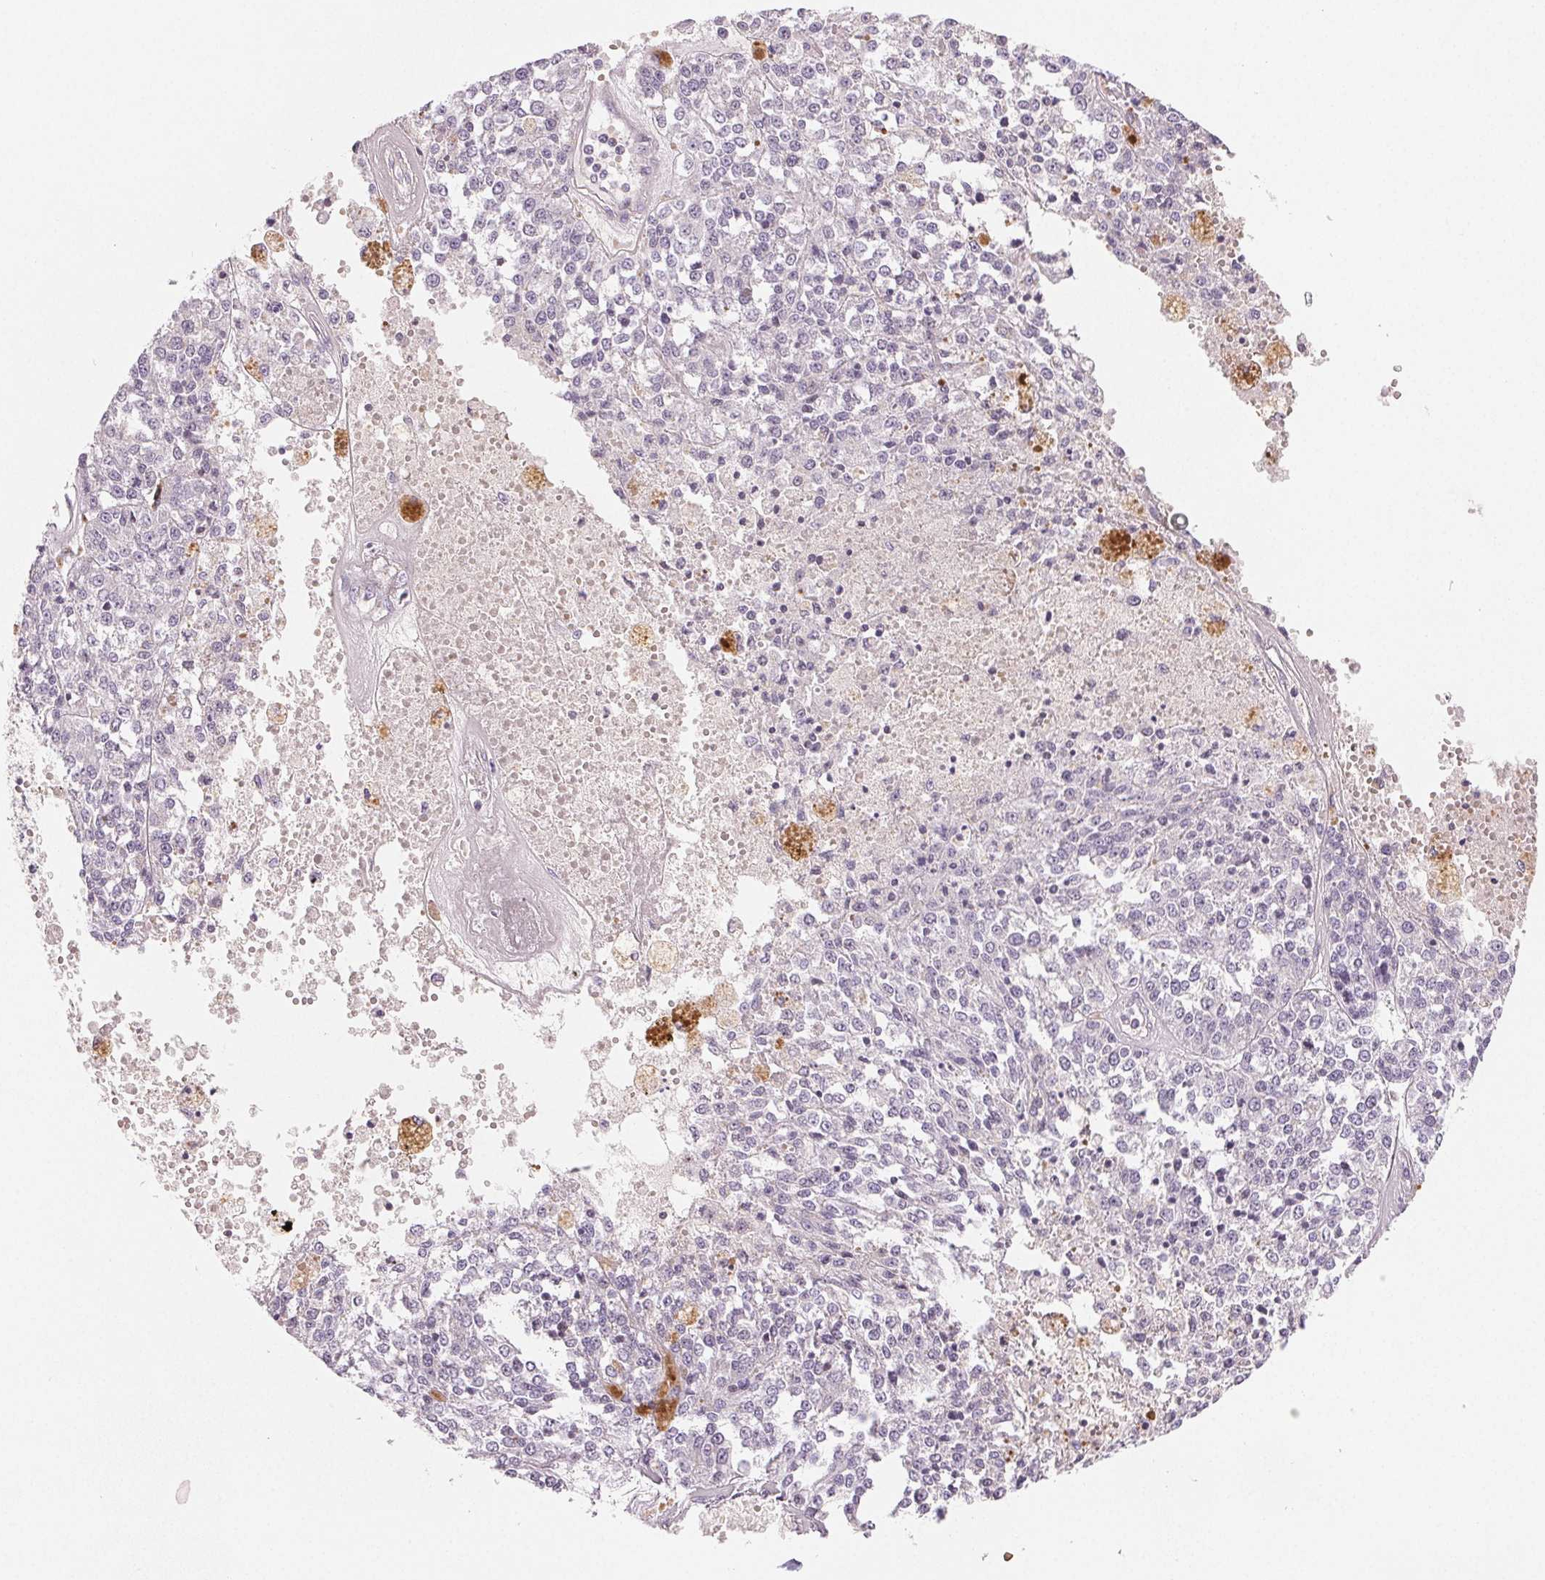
{"staining": {"intensity": "negative", "quantity": "none", "location": "none"}, "tissue": "melanoma", "cell_type": "Tumor cells", "image_type": "cancer", "snomed": [{"axis": "morphology", "description": "Malignant melanoma, Metastatic site"}, {"axis": "topography", "description": "Lymph node"}], "caption": "This image is of malignant melanoma (metastatic site) stained with immunohistochemistry (IHC) to label a protein in brown with the nuclei are counter-stained blue. There is no staining in tumor cells.", "gene": "HINT2", "patient": {"sex": "female", "age": 64}}